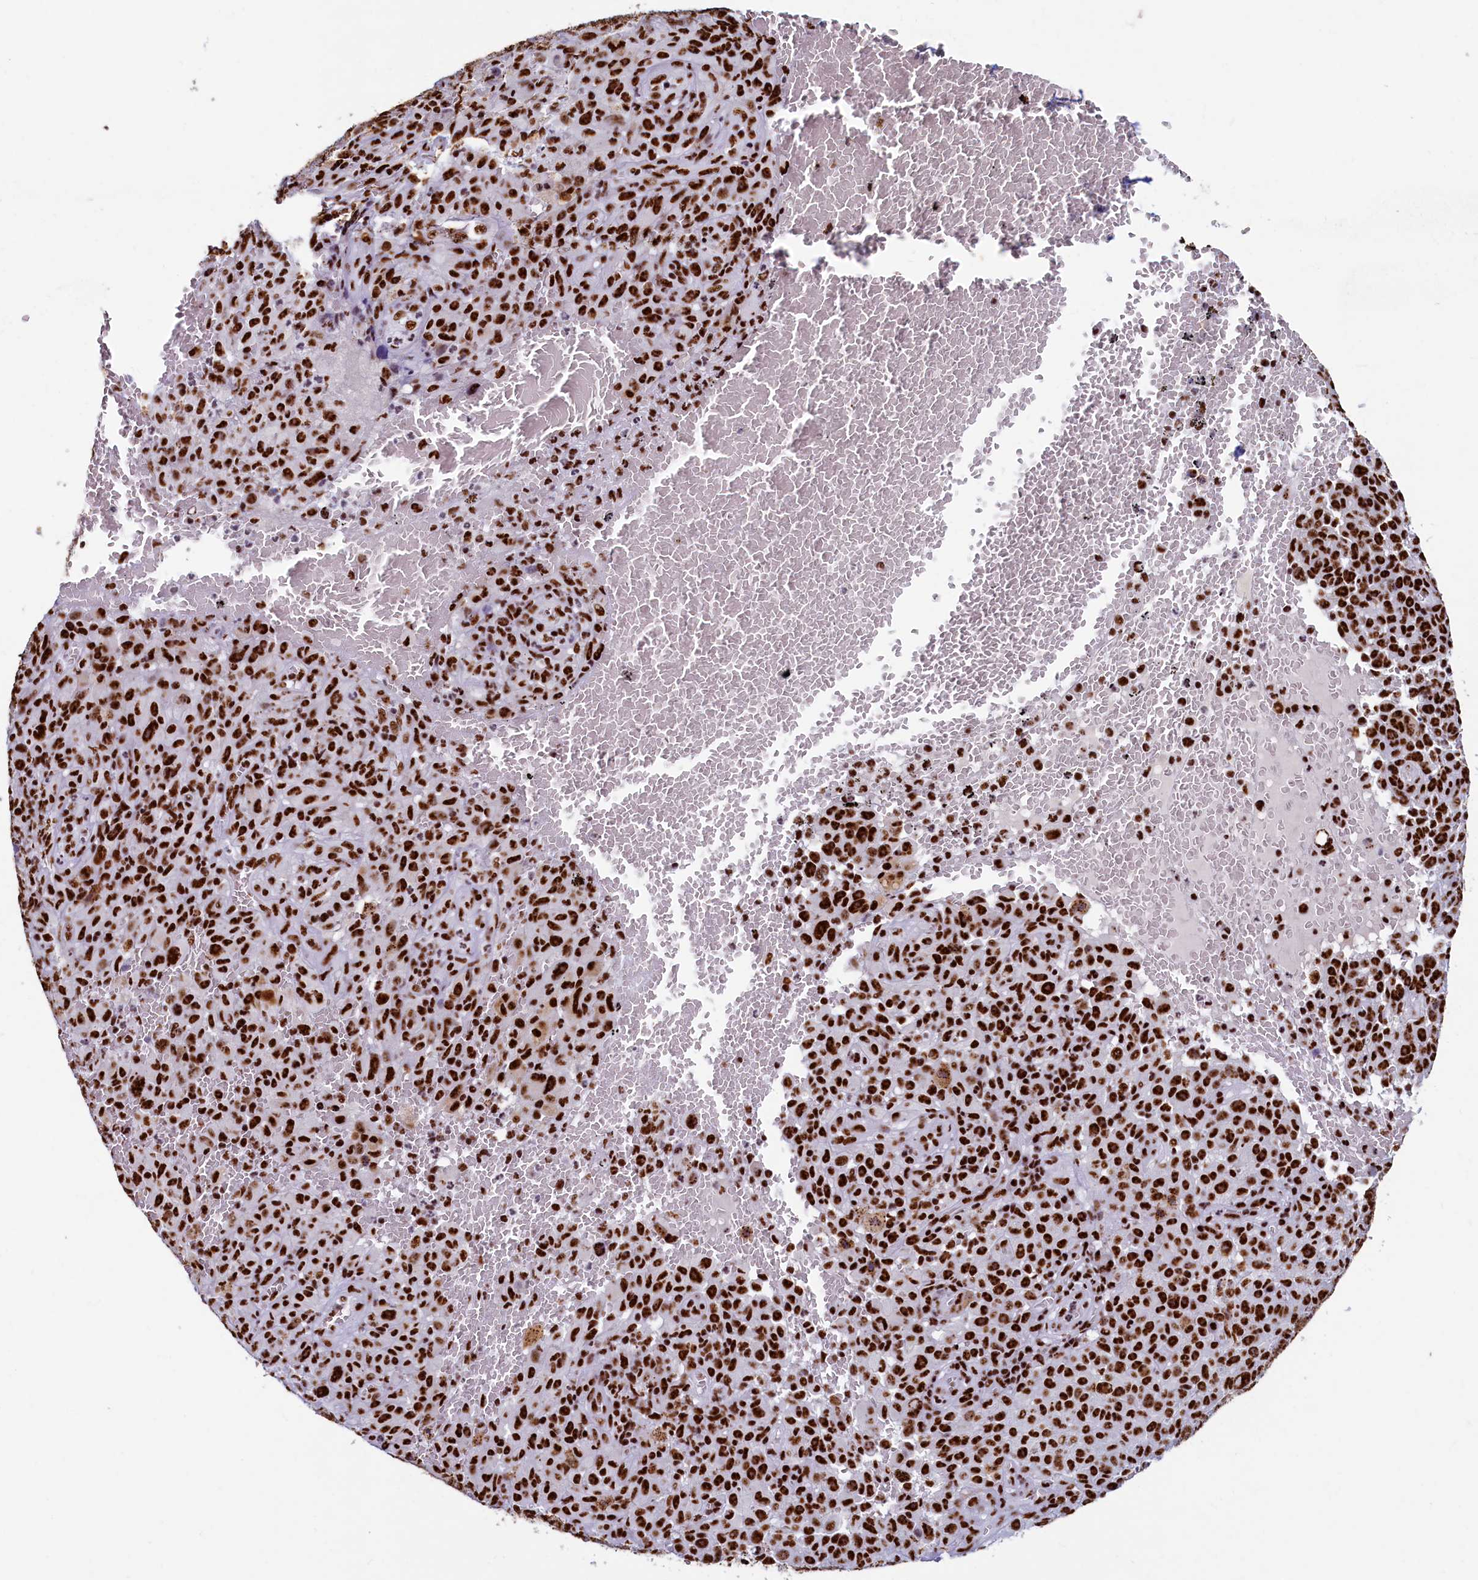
{"staining": {"intensity": "strong", "quantity": ">75%", "location": "nuclear"}, "tissue": "melanoma", "cell_type": "Tumor cells", "image_type": "cancer", "snomed": [{"axis": "morphology", "description": "Malignant melanoma, NOS"}, {"axis": "topography", "description": "Skin"}], "caption": "Immunohistochemistry of human melanoma displays high levels of strong nuclear staining in about >75% of tumor cells. (DAB (3,3'-diaminobenzidine) = brown stain, brightfield microscopy at high magnification).", "gene": "SRRM2", "patient": {"sex": "female", "age": 82}}